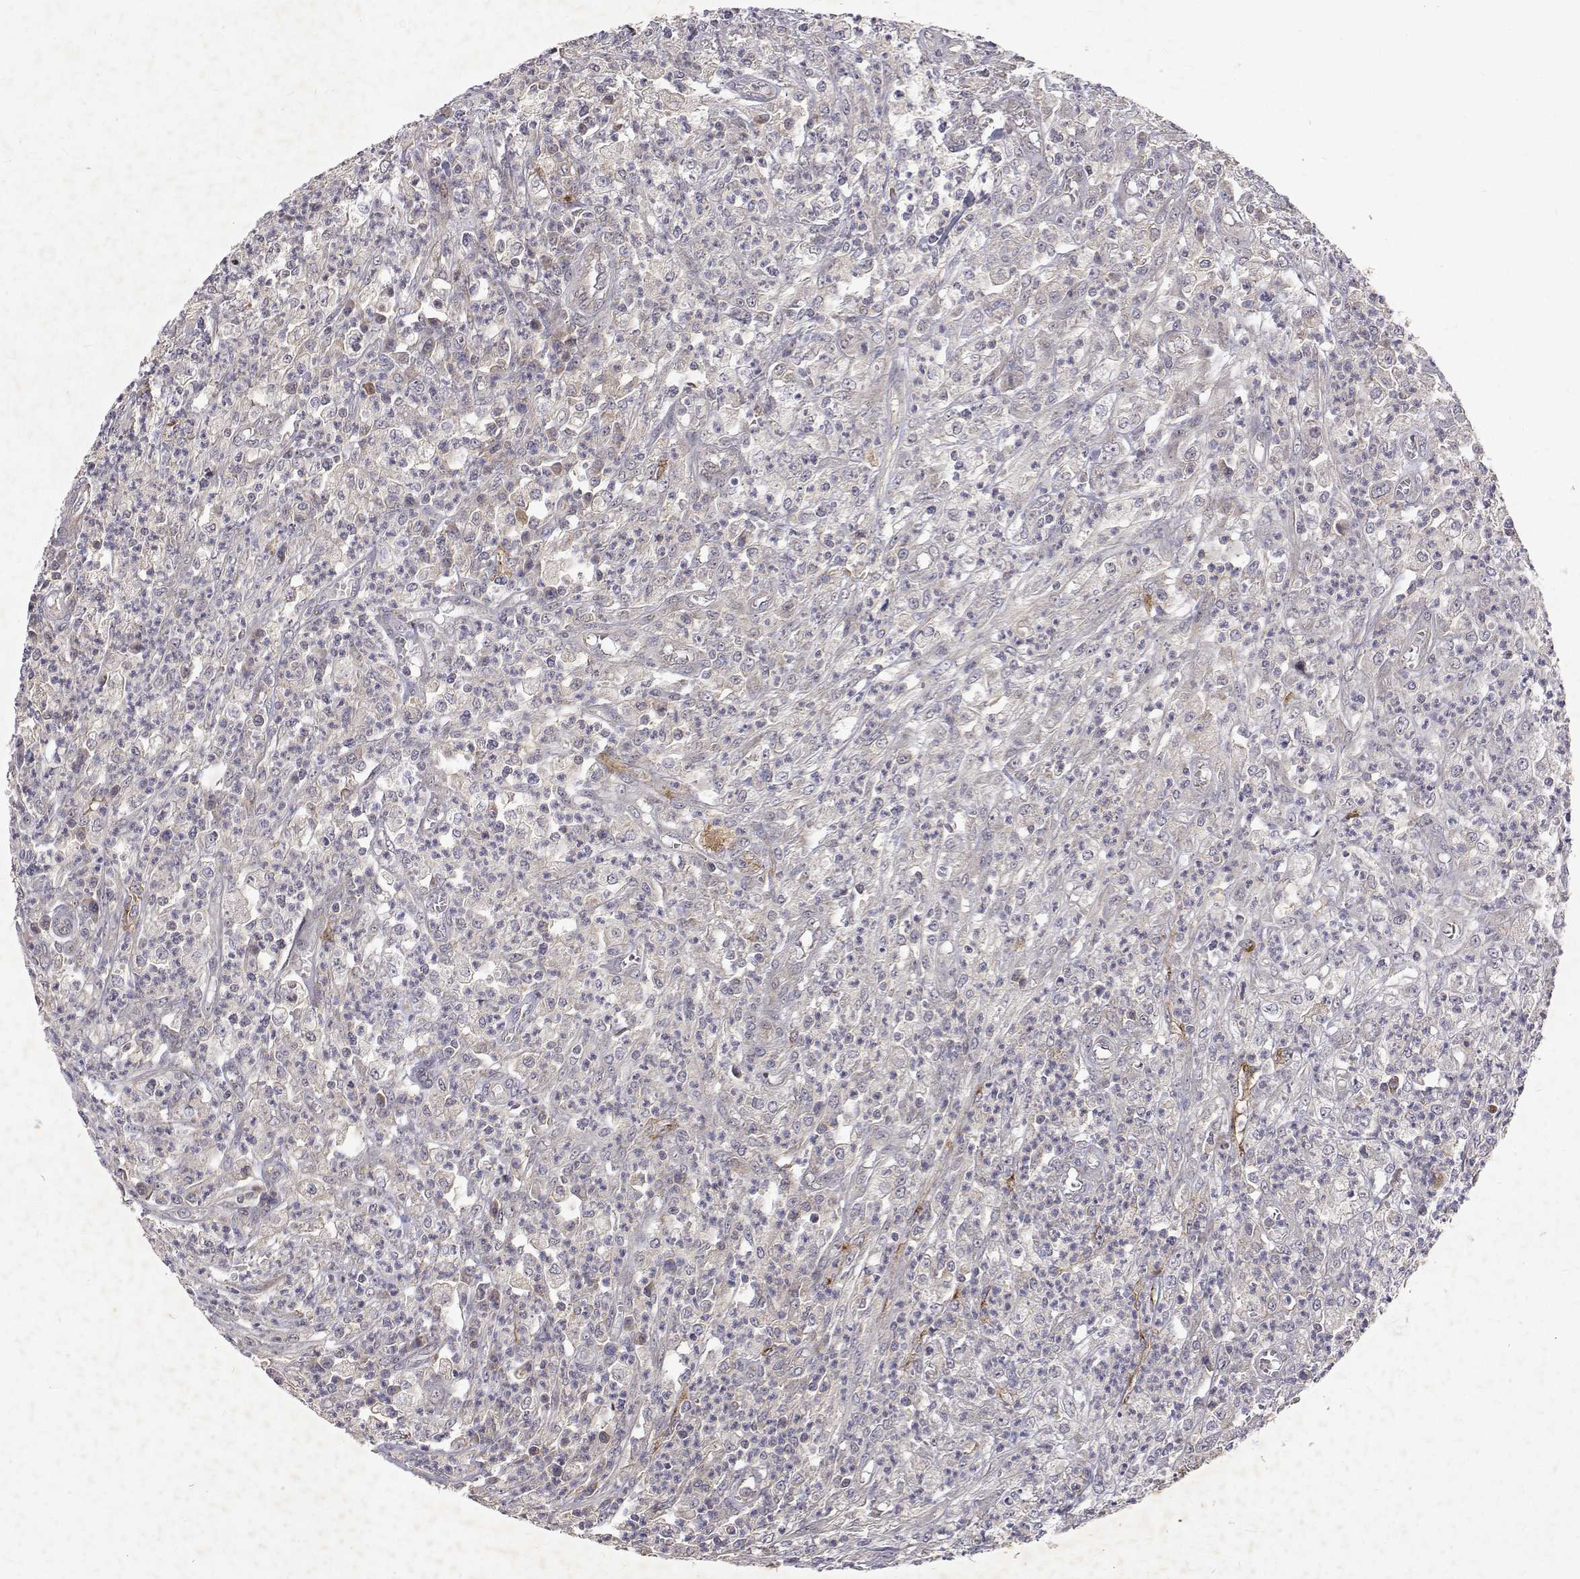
{"staining": {"intensity": "negative", "quantity": "none", "location": "none"}, "tissue": "colorectal cancer", "cell_type": "Tumor cells", "image_type": "cancer", "snomed": [{"axis": "morphology", "description": "Normal tissue, NOS"}, {"axis": "morphology", "description": "Adenocarcinoma, NOS"}, {"axis": "topography", "description": "Colon"}], "caption": "This is an immunohistochemistry (IHC) micrograph of human colorectal cancer (adenocarcinoma). There is no staining in tumor cells.", "gene": "ALKBH8", "patient": {"sex": "male", "age": 65}}